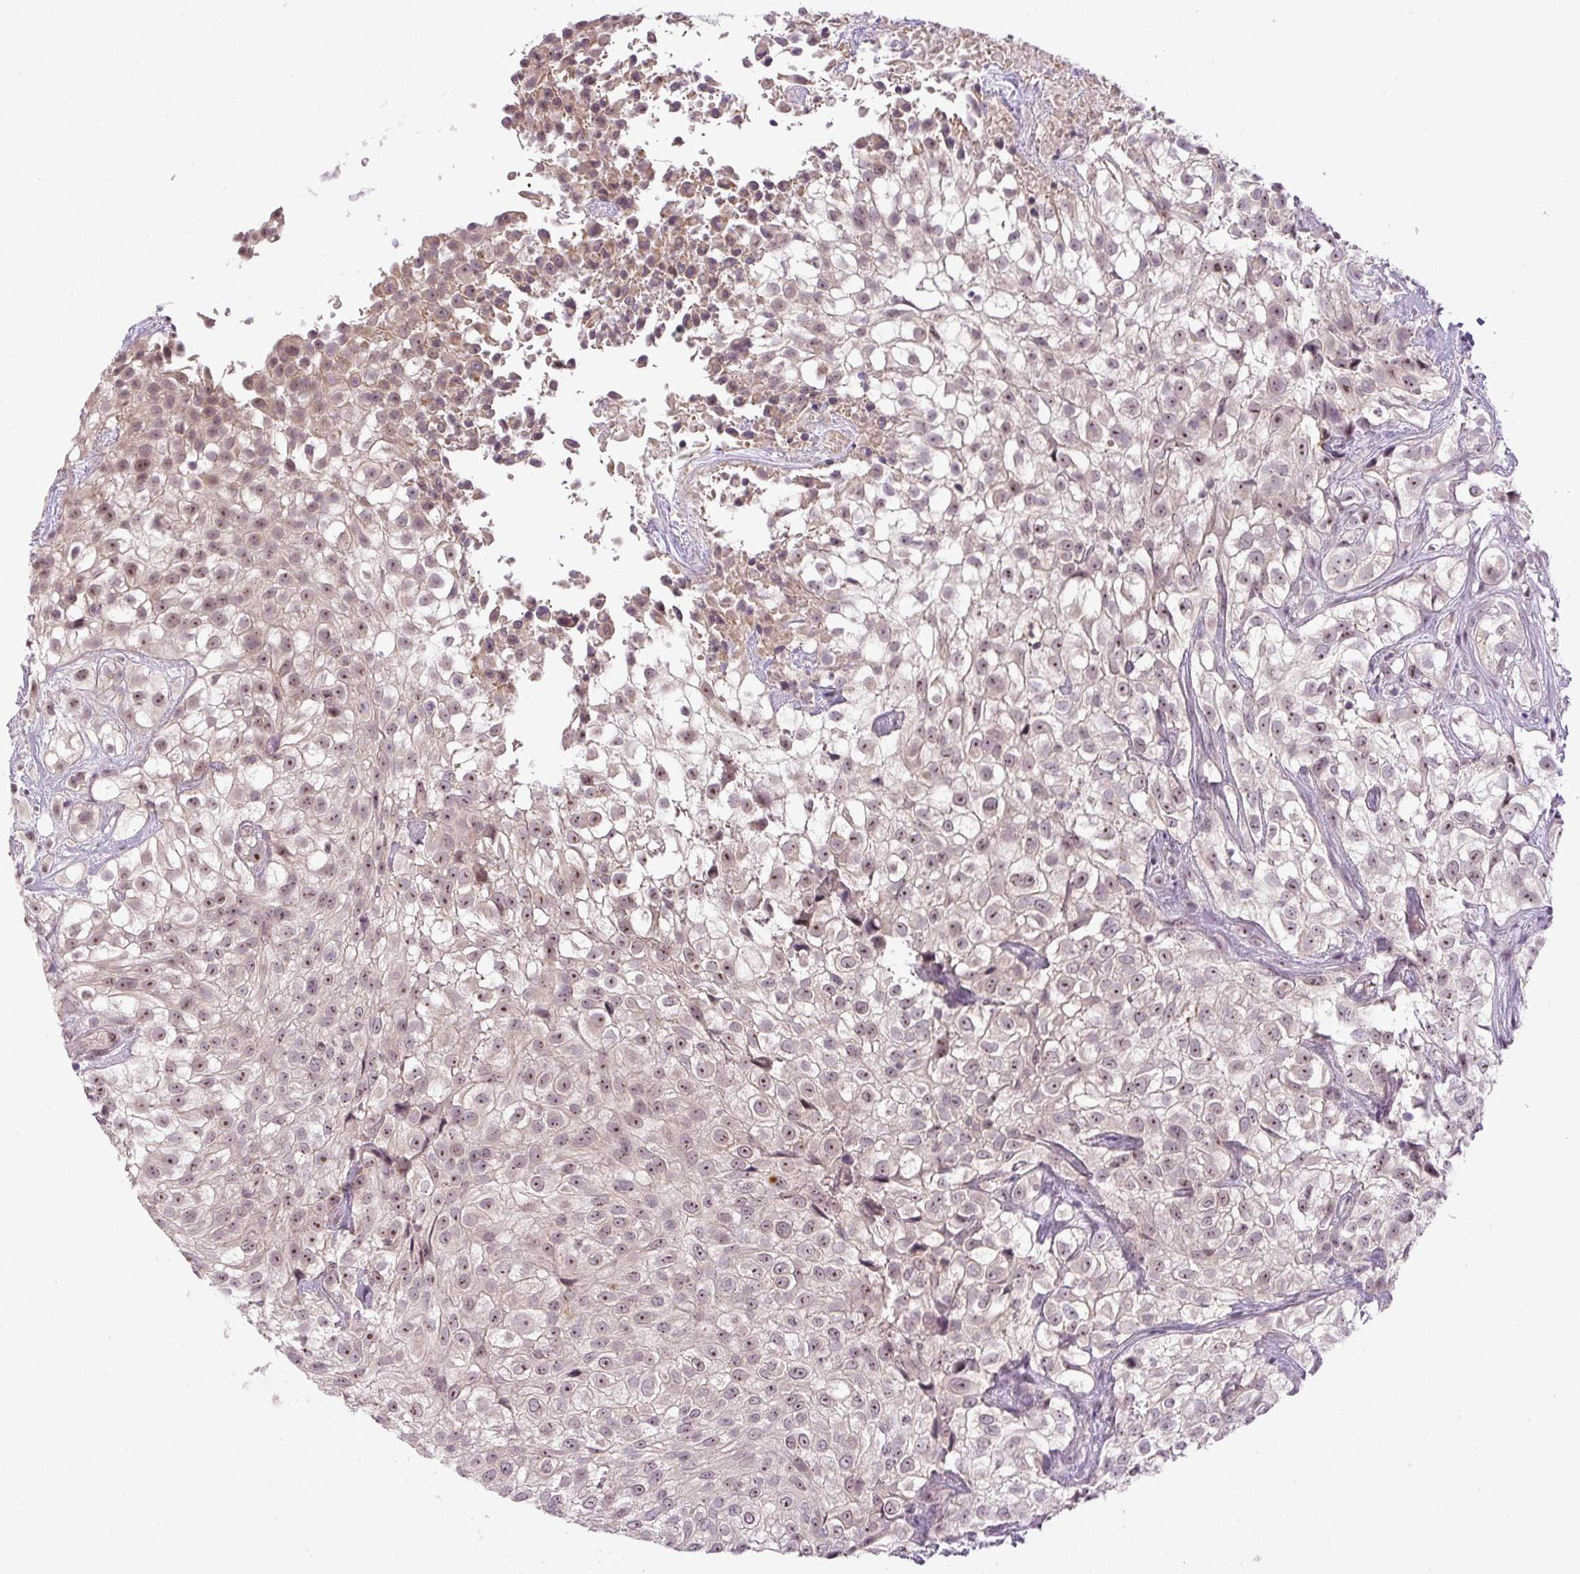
{"staining": {"intensity": "weak", "quantity": "25%-75%", "location": "nuclear"}, "tissue": "urothelial cancer", "cell_type": "Tumor cells", "image_type": "cancer", "snomed": [{"axis": "morphology", "description": "Urothelial carcinoma, High grade"}, {"axis": "topography", "description": "Urinary bladder"}], "caption": "Protein expression analysis of urothelial carcinoma (high-grade) exhibits weak nuclear expression in approximately 25%-75% of tumor cells. (DAB (3,3'-diaminobenzidine) IHC with brightfield microscopy, high magnification).", "gene": "SGF29", "patient": {"sex": "male", "age": 56}}